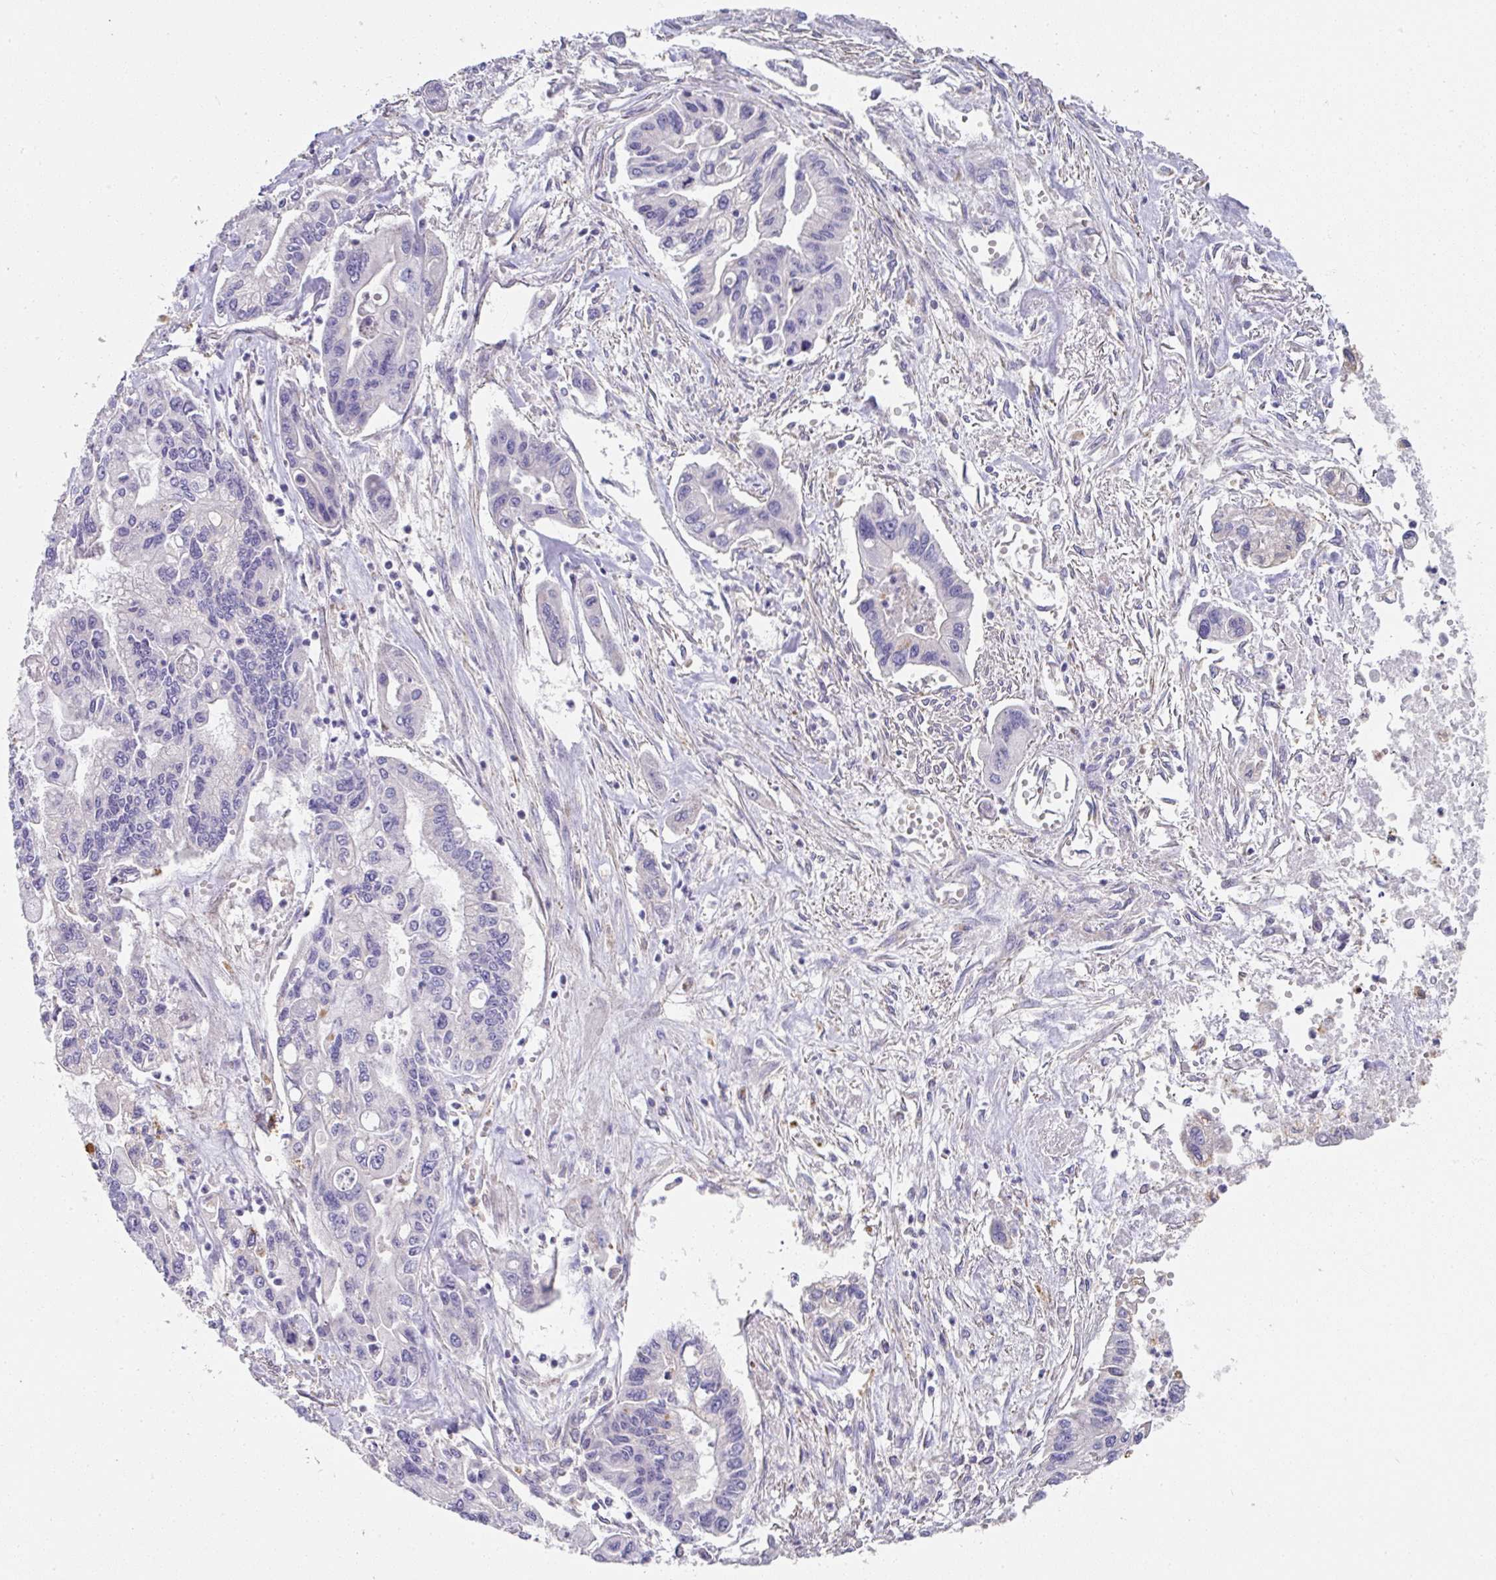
{"staining": {"intensity": "negative", "quantity": "none", "location": "none"}, "tissue": "pancreatic cancer", "cell_type": "Tumor cells", "image_type": "cancer", "snomed": [{"axis": "morphology", "description": "Adenocarcinoma, NOS"}, {"axis": "topography", "description": "Pancreas"}], "caption": "IHC image of neoplastic tissue: adenocarcinoma (pancreatic) stained with DAB shows no significant protein staining in tumor cells.", "gene": "SLC25A17", "patient": {"sex": "male", "age": 62}}